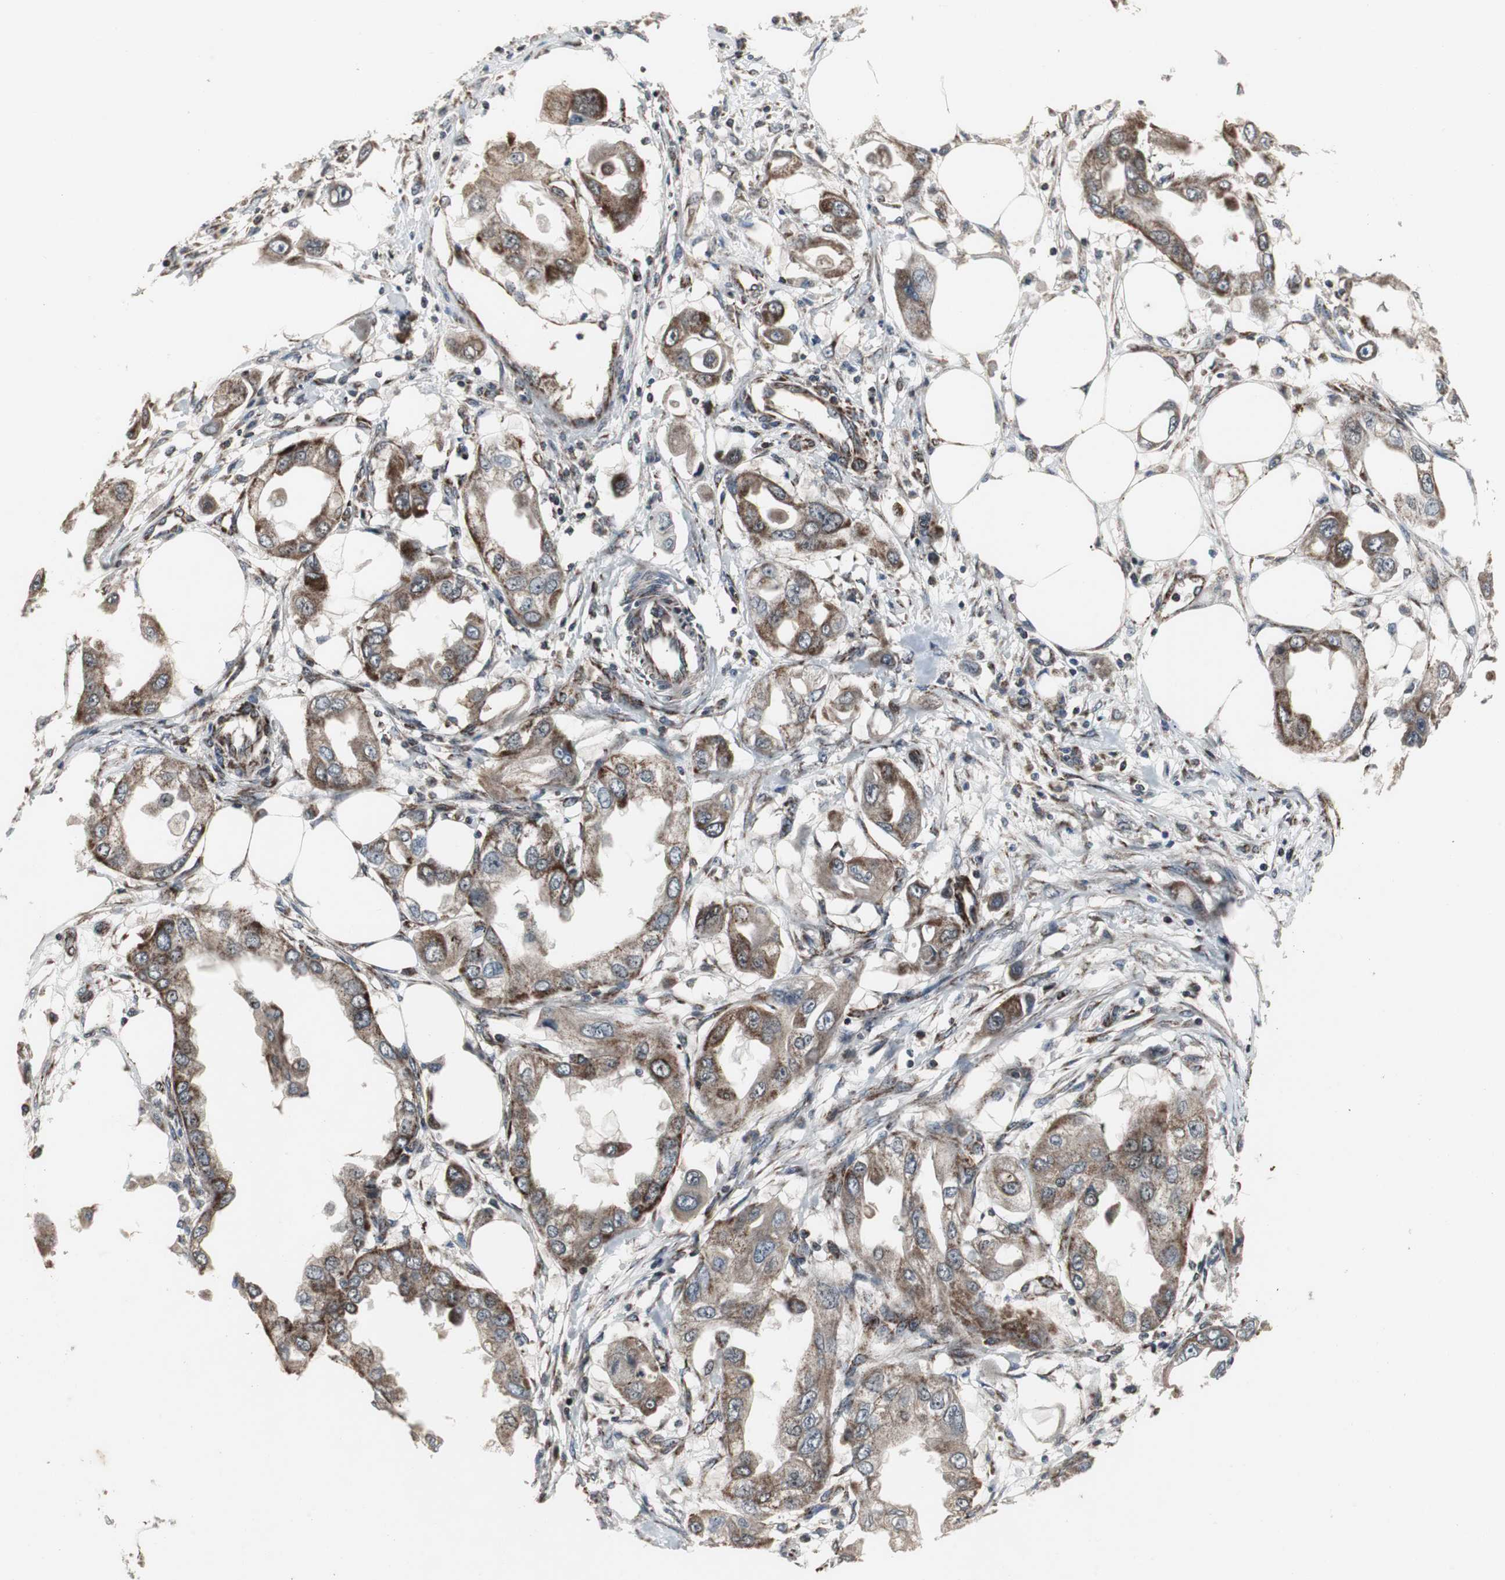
{"staining": {"intensity": "strong", "quantity": ">75%", "location": "cytoplasmic/membranous"}, "tissue": "endometrial cancer", "cell_type": "Tumor cells", "image_type": "cancer", "snomed": [{"axis": "morphology", "description": "Adenocarcinoma, NOS"}, {"axis": "topography", "description": "Endometrium"}], "caption": "Protein staining demonstrates strong cytoplasmic/membranous staining in approximately >75% of tumor cells in endometrial adenocarcinoma.", "gene": "MRPL40", "patient": {"sex": "female", "age": 67}}